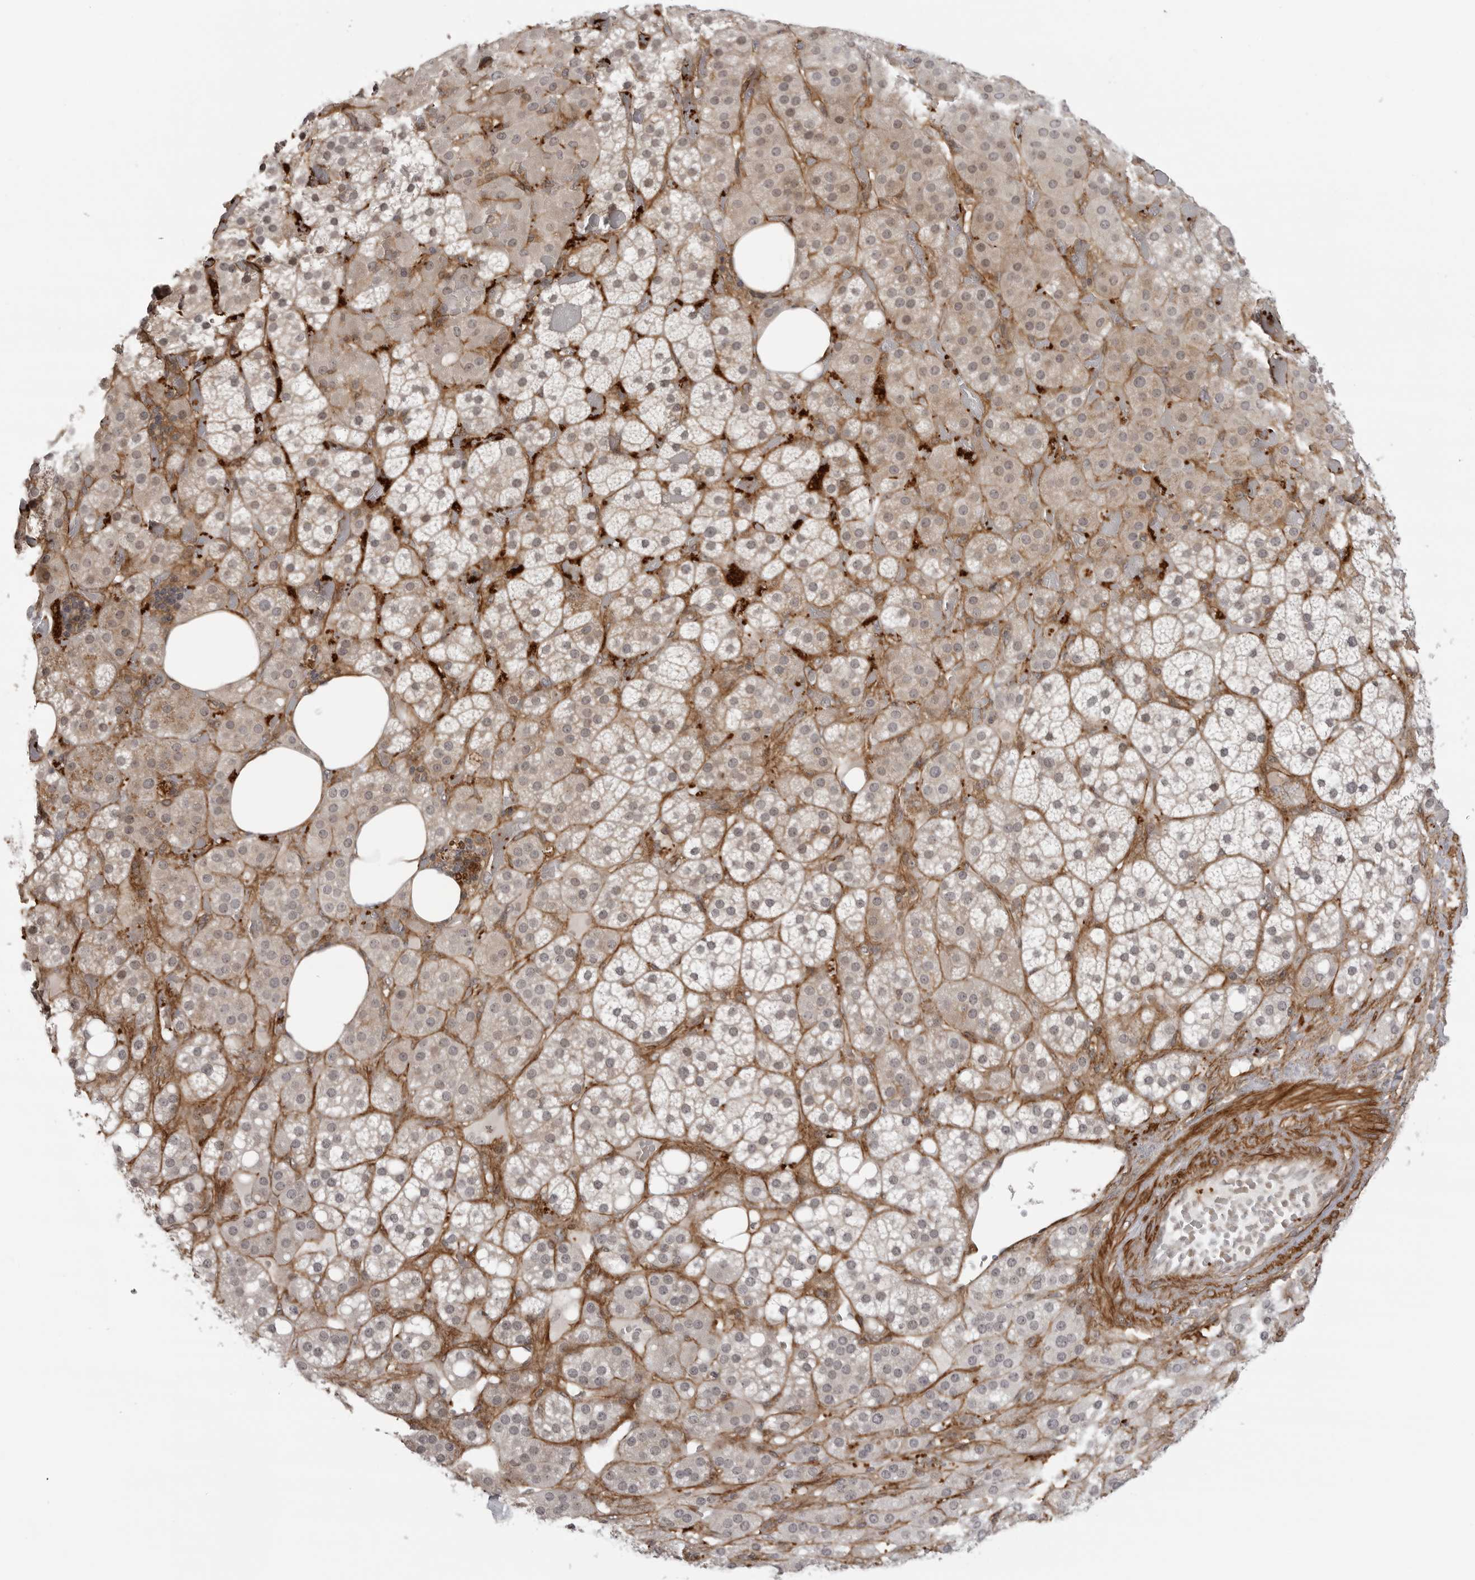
{"staining": {"intensity": "weak", "quantity": "25%-75%", "location": "cytoplasmic/membranous,nuclear"}, "tissue": "adrenal gland", "cell_type": "Glandular cells", "image_type": "normal", "snomed": [{"axis": "morphology", "description": "Normal tissue, NOS"}, {"axis": "topography", "description": "Adrenal gland"}], "caption": "A high-resolution histopathology image shows IHC staining of benign adrenal gland, which displays weak cytoplasmic/membranous,nuclear expression in approximately 25%-75% of glandular cells.", "gene": "TUT4", "patient": {"sex": "female", "age": 59}}